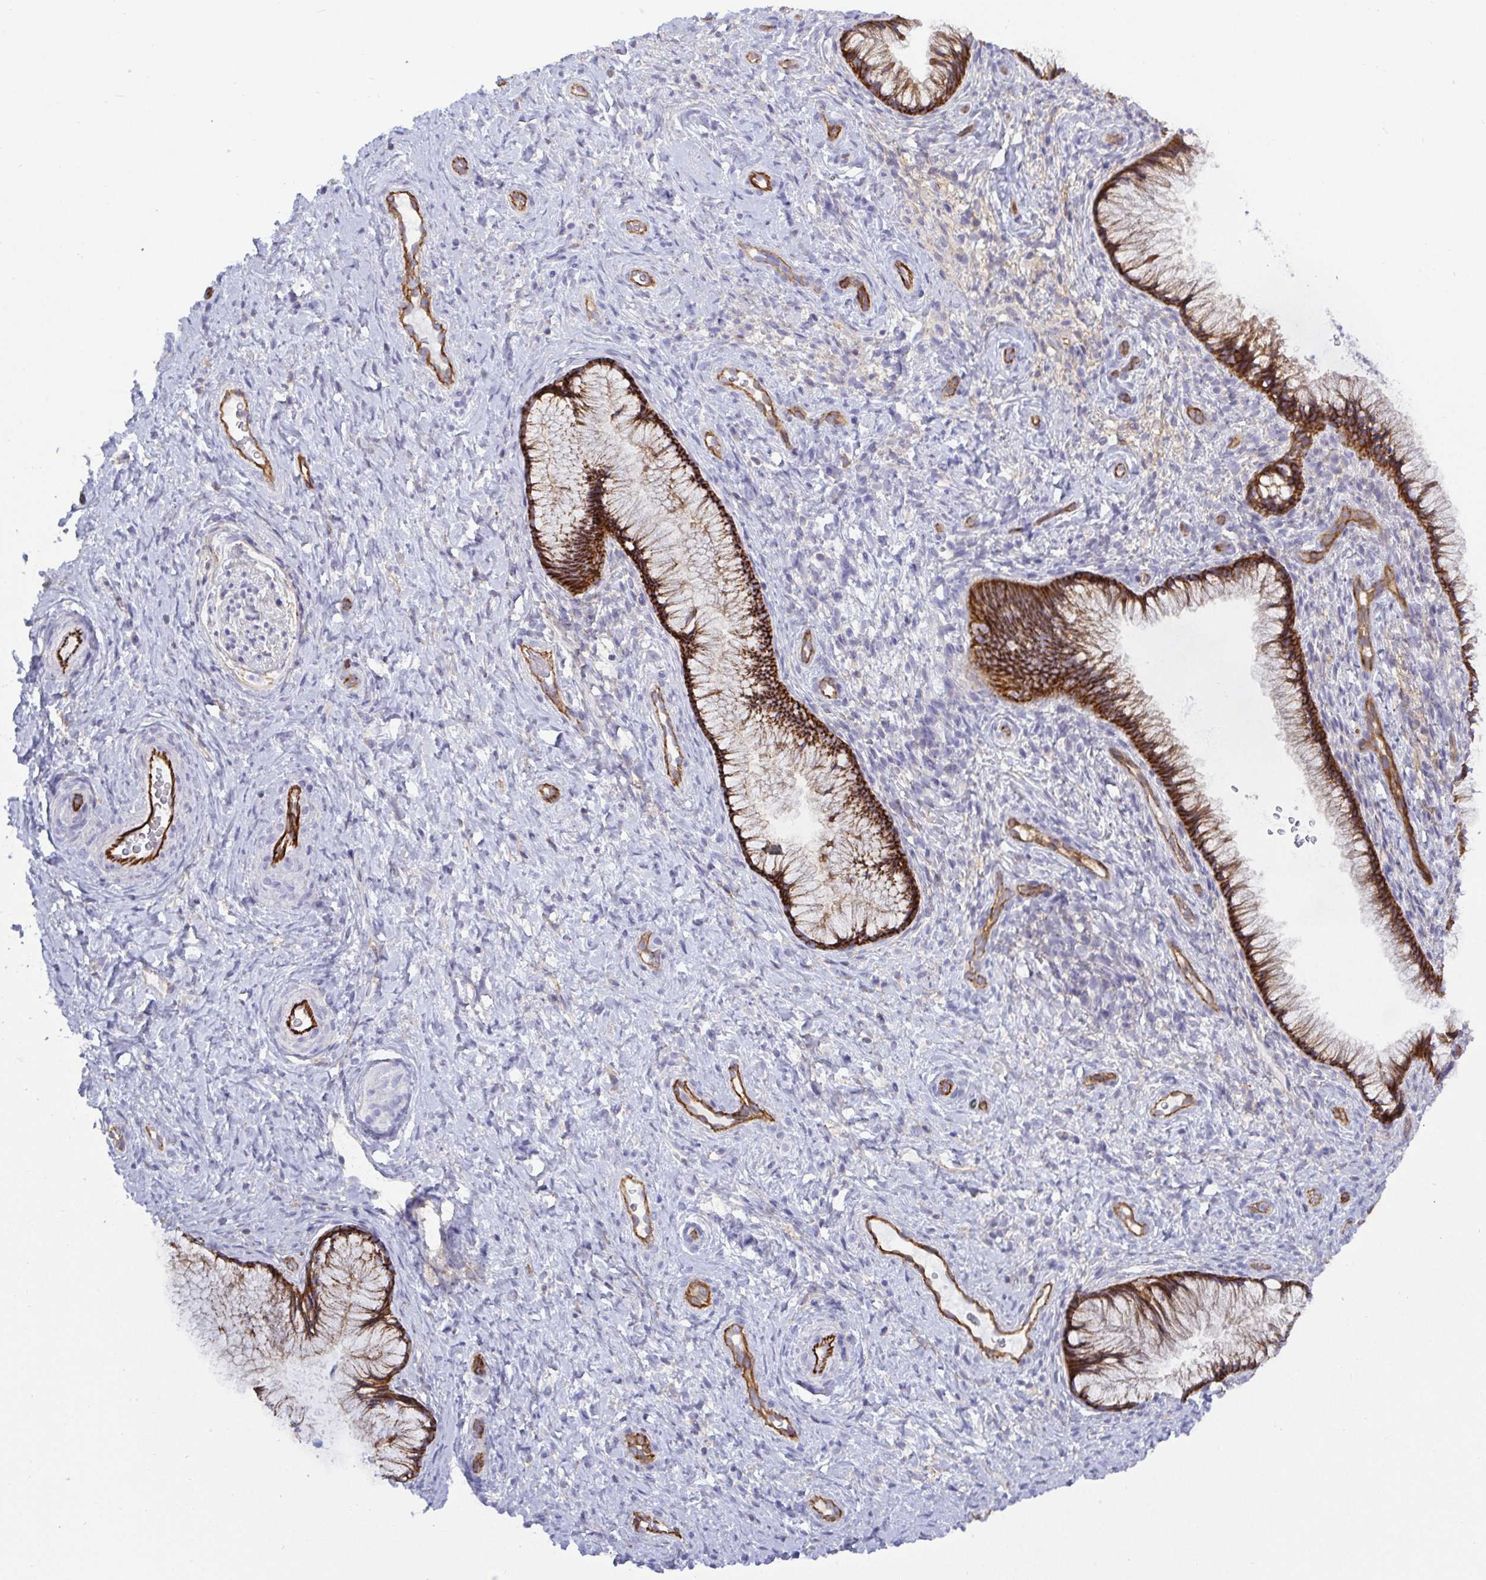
{"staining": {"intensity": "strong", "quantity": ">75%", "location": "cytoplasmic/membranous"}, "tissue": "cervix", "cell_type": "Glandular cells", "image_type": "normal", "snomed": [{"axis": "morphology", "description": "Normal tissue, NOS"}, {"axis": "topography", "description": "Cervix"}], "caption": "Strong cytoplasmic/membranous positivity for a protein is appreciated in about >75% of glandular cells of normal cervix using immunohistochemistry (IHC).", "gene": "LIMA1", "patient": {"sex": "female", "age": 34}}